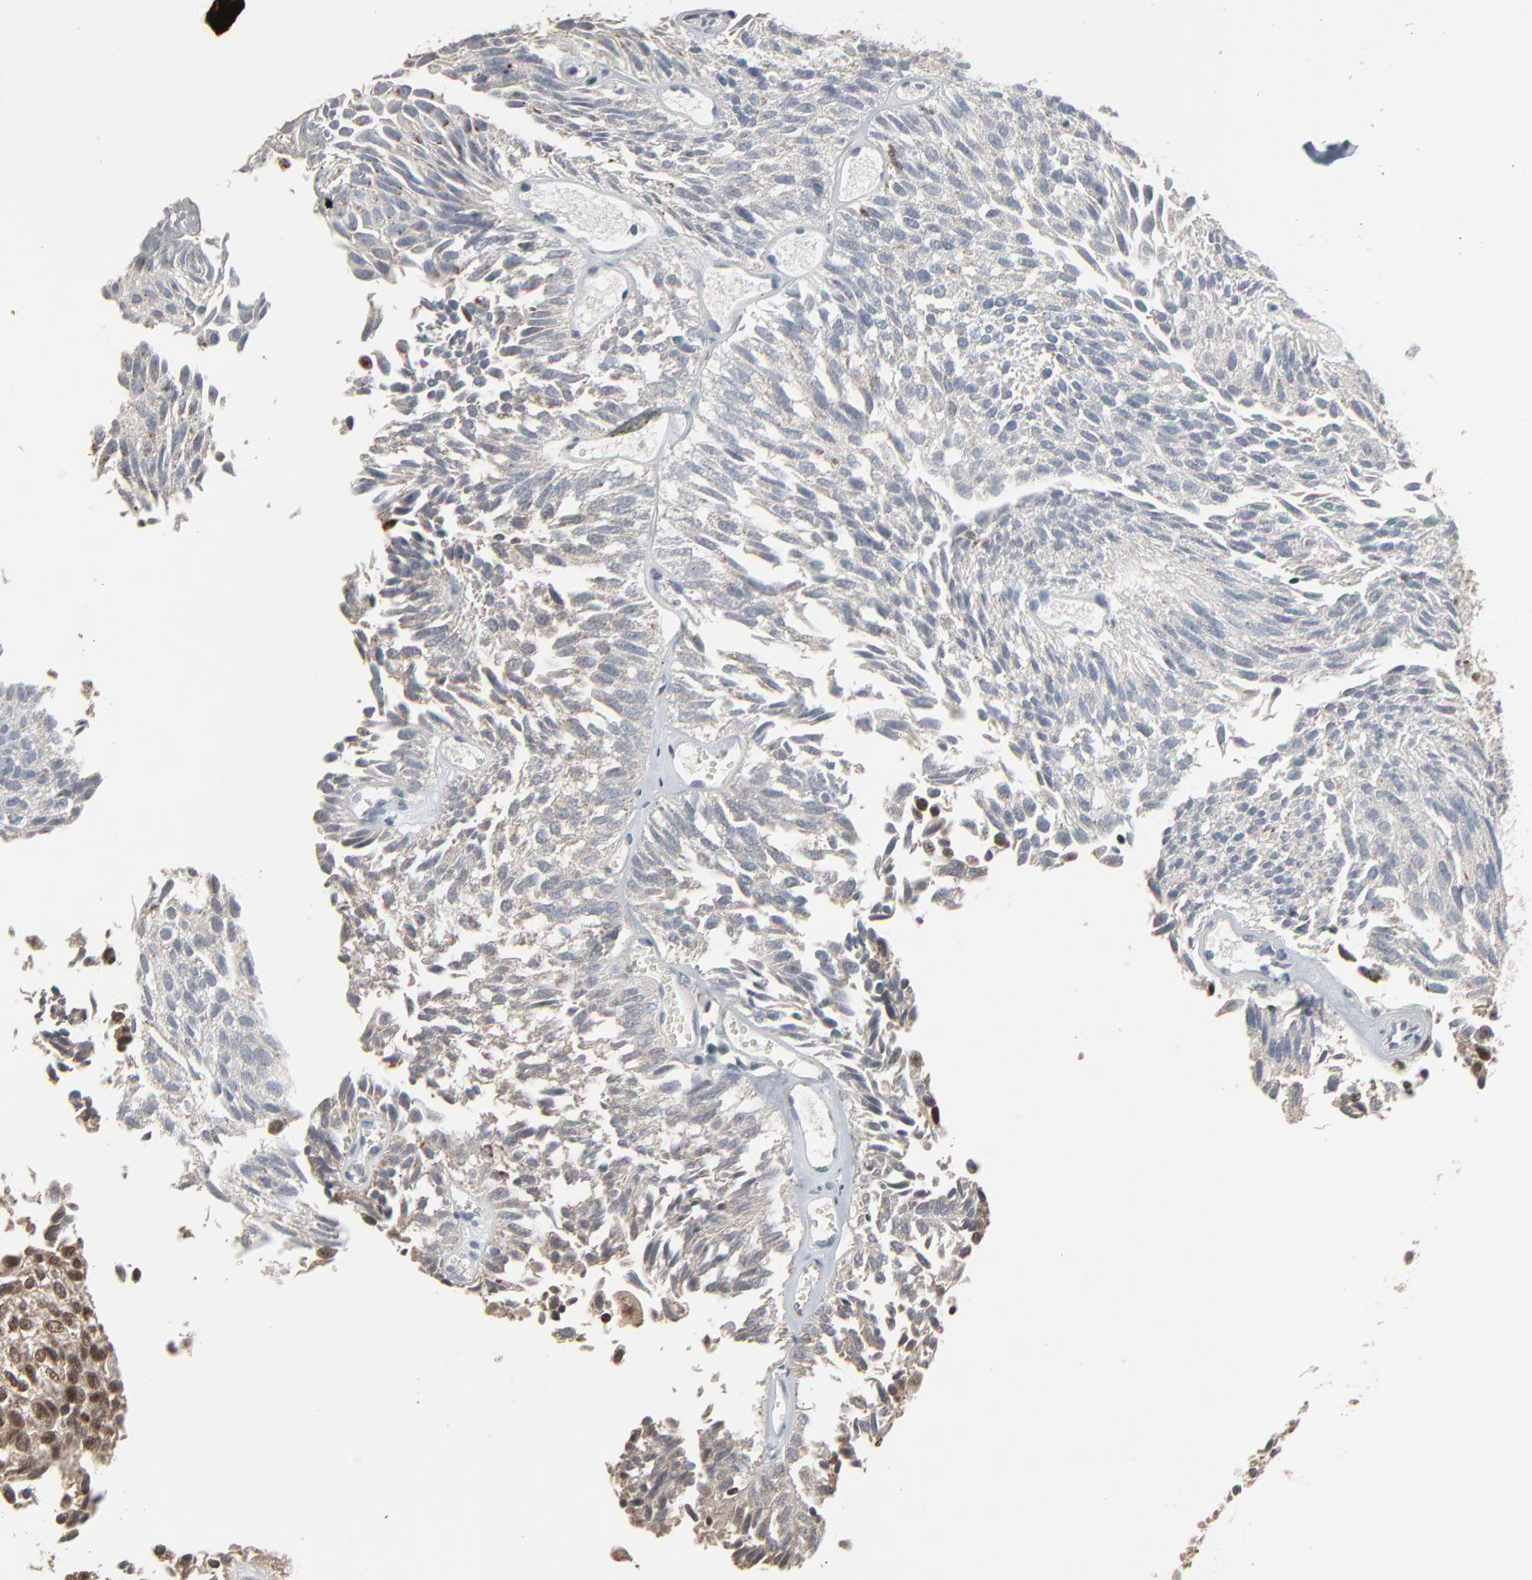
{"staining": {"intensity": "moderate", "quantity": "25%-75%", "location": "cytoplasmic/membranous,nuclear"}, "tissue": "urothelial cancer", "cell_type": "Tumor cells", "image_type": "cancer", "snomed": [{"axis": "morphology", "description": "Urothelial carcinoma, Low grade"}, {"axis": "topography", "description": "Urinary bladder"}], "caption": "This is an image of immunohistochemistry (IHC) staining of low-grade urothelial carcinoma, which shows moderate staining in the cytoplasmic/membranous and nuclear of tumor cells.", "gene": "DOCK8", "patient": {"sex": "male", "age": 76}}